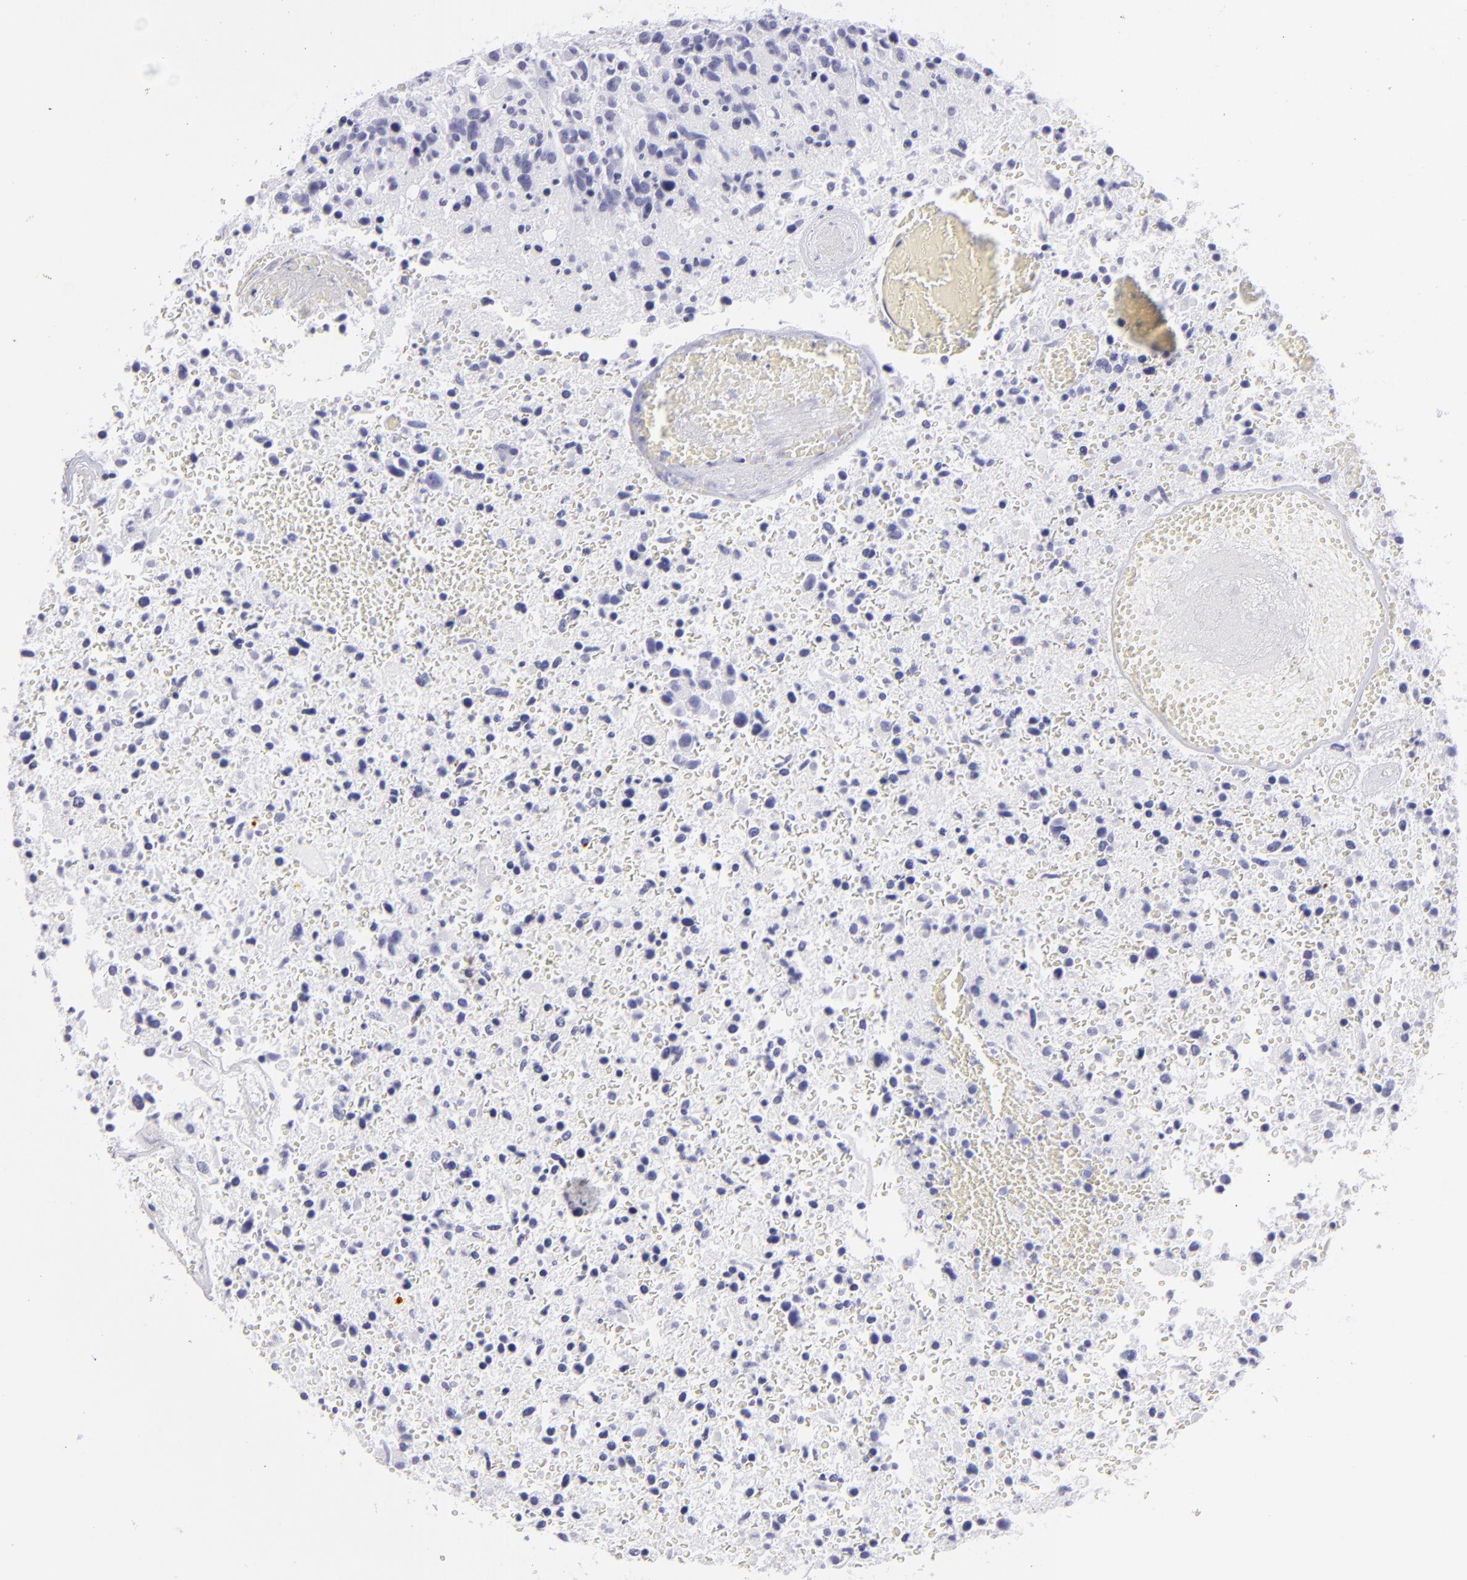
{"staining": {"intensity": "negative", "quantity": "none", "location": "none"}, "tissue": "glioma", "cell_type": "Tumor cells", "image_type": "cancer", "snomed": [{"axis": "morphology", "description": "Glioma, malignant, High grade"}, {"axis": "topography", "description": "Brain"}], "caption": "Micrograph shows no significant protein positivity in tumor cells of glioma. (Brightfield microscopy of DAB immunohistochemistry (IHC) at high magnification).", "gene": "PVALB", "patient": {"sex": "male", "age": 72}}